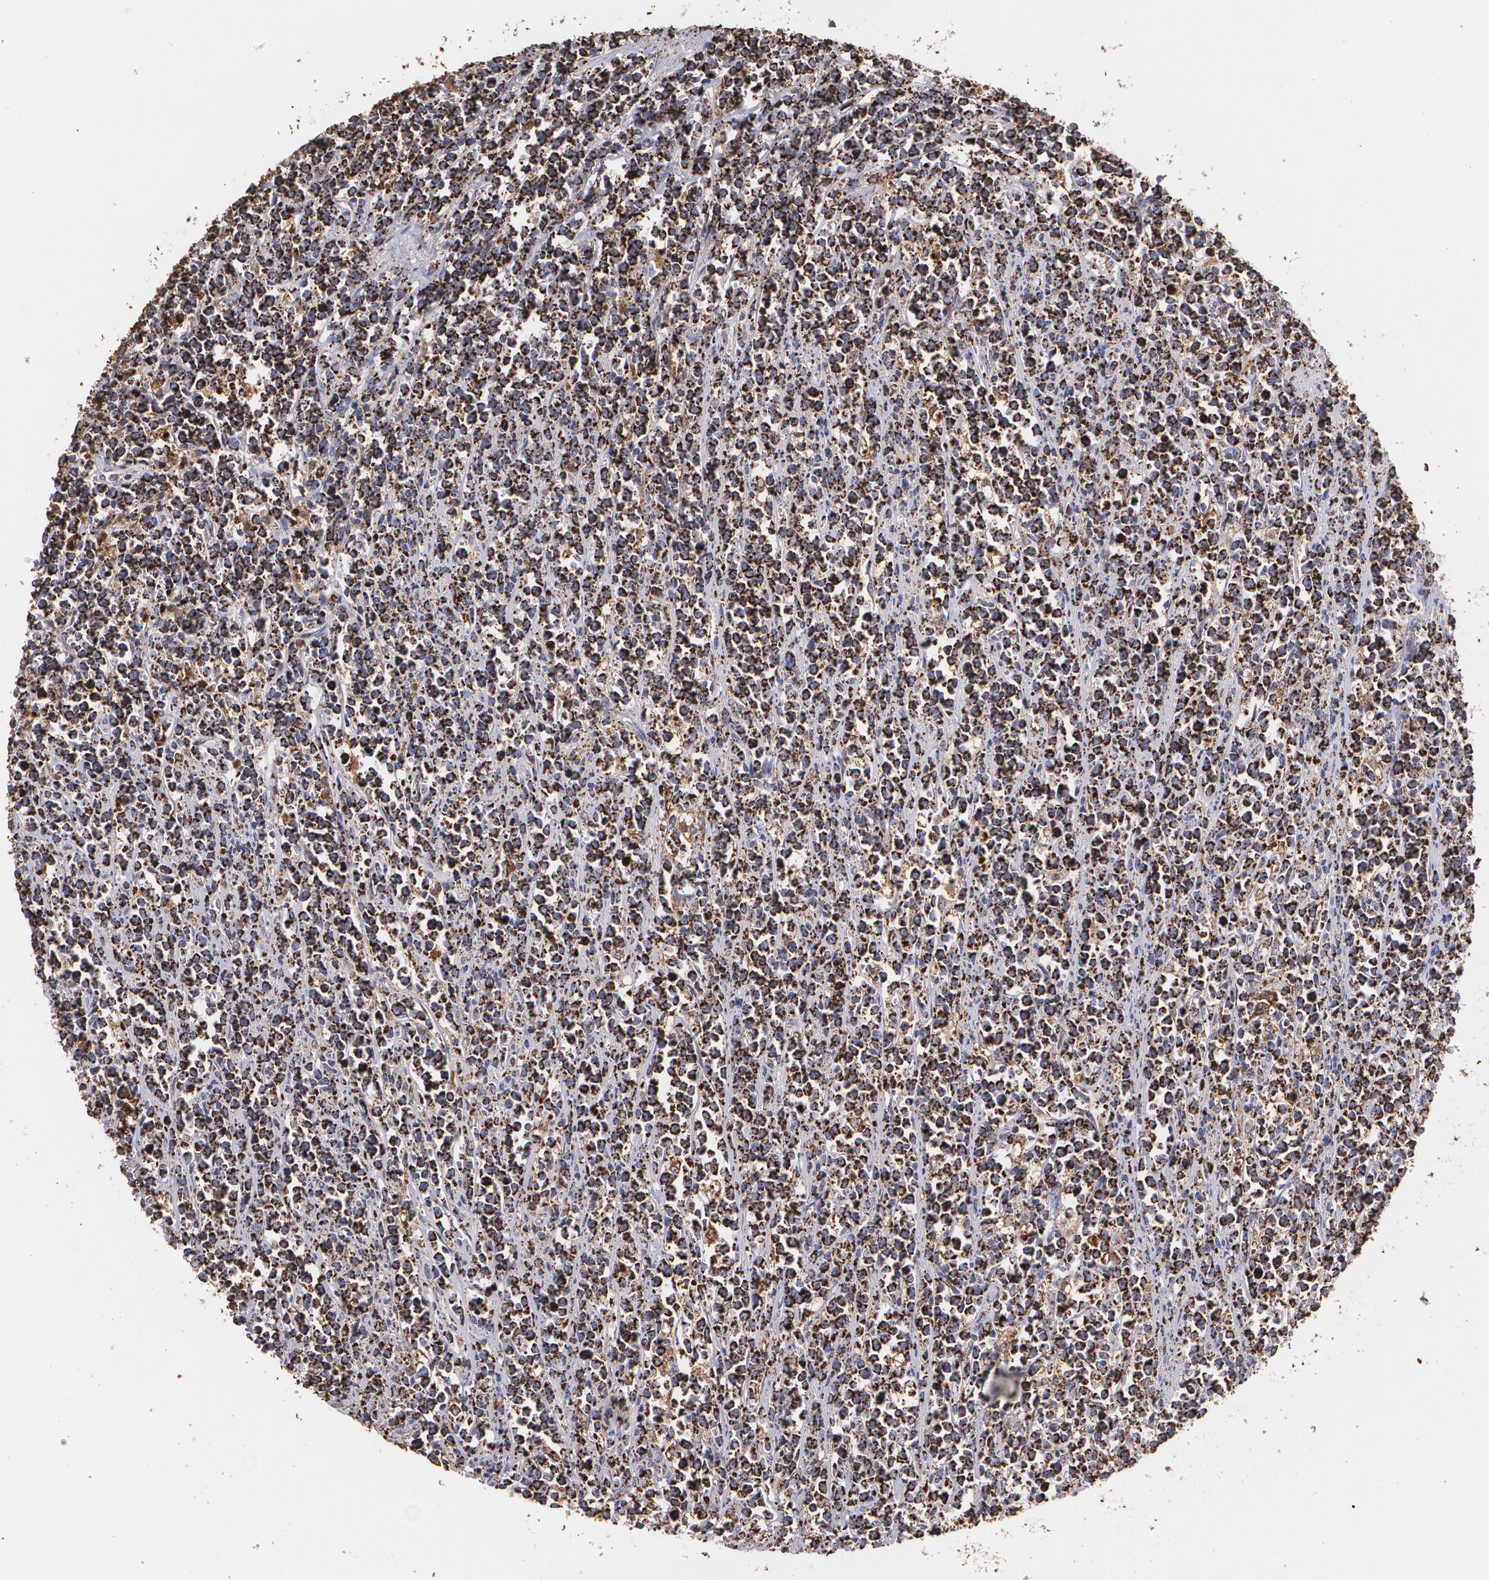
{"staining": {"intensity": "strong", "quantity": ">75%", "location": "cytoplasmic/membranous"}, "tissue": "lymphoma", "cell_type": "Tumor cells", "image_type": "cancer", "snomed": [{"axis": "morphology", "description": "Malignant lymphoma, non-Hodgkin's type, High grade"}, {"axis": "topography", "description": "Small intestine"}, {"axis": "topography", "description": "Colon"}], "caption": "Protein analysis of lymphoma tissue exhibits strong cytoplasmic/membranous positivity in approximately >75% of tumor cells.", "gene": "HSPD1", "patient": {"sex": "male", "age": 8}}